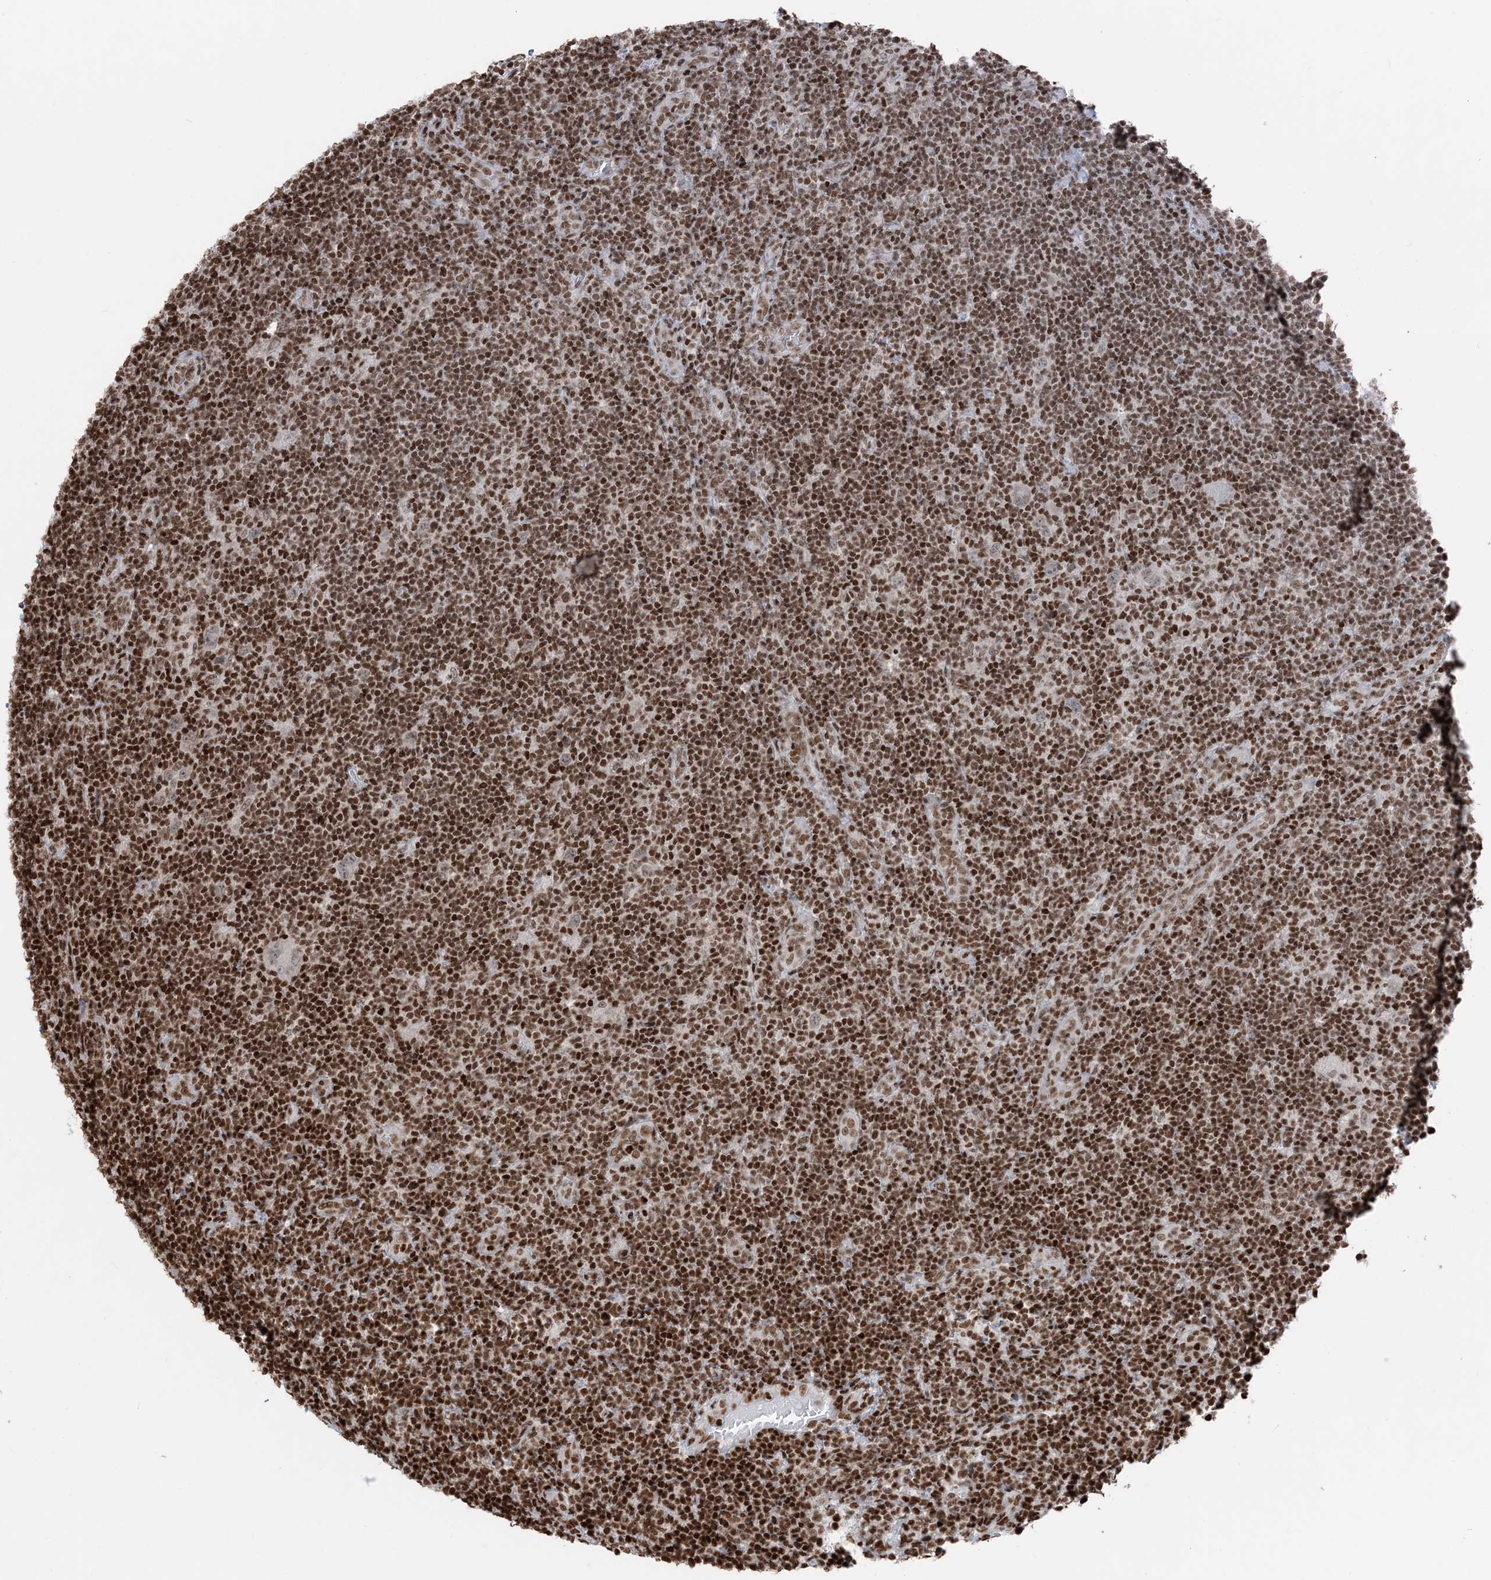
{"staining": {"intensity": "weak", "quantity": "25%-75%", "location": "nuclear"}, "tissue": "lymphoma", "cell_type": "Tumor cells", "image_type": "cancer", "snomed": [{"axis": "morphology", "description": "Hodgkin's disease, NOS"}, {"axis": "topography", "description": "Lymph node"}], "caption": "Human Hodgkin's disease stained with a protein marker demonstrates weak staining in tumor cells.", "gene": "H3-3B", "patient": {"sex": "female", "age": 57}}